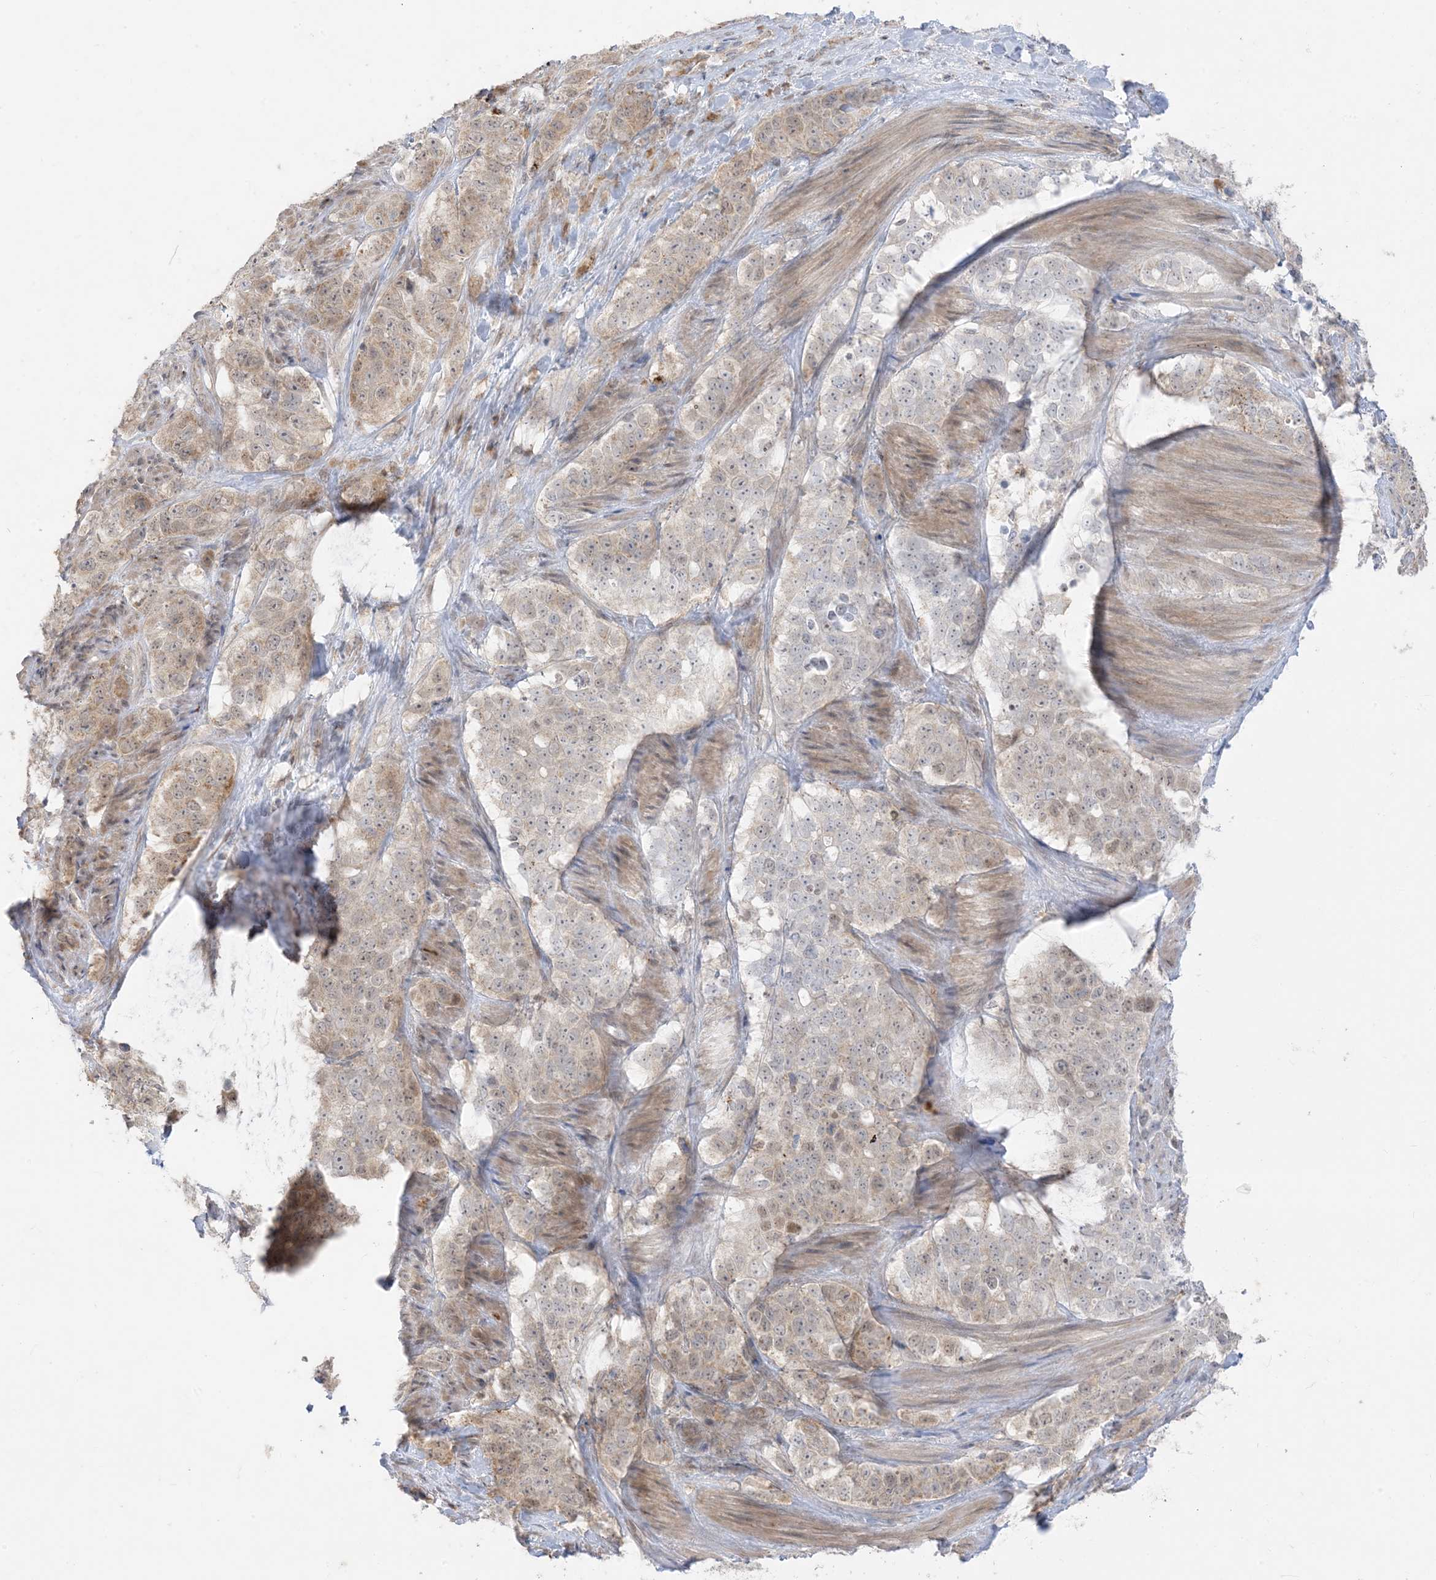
{"staining": {"intensity": "weak", "quantity": "<25%", "location": "cytoplasmic/membranous"}, "tissue": "stomach cancer", "cell_type": "Tumor cells", "image_type": "cancer", "snomed": [{"axis": "morphology", "description": "Adenocarcinoma, NOS"}, {"axis": "topography", "description": "Stomach"}], "caption": "A photomicrograph of human adenocarcinoma (stomach) is negative for staining in tumor cells.", "gene": "KANSL3", "patient": {"sex": "male", "age": 48}}